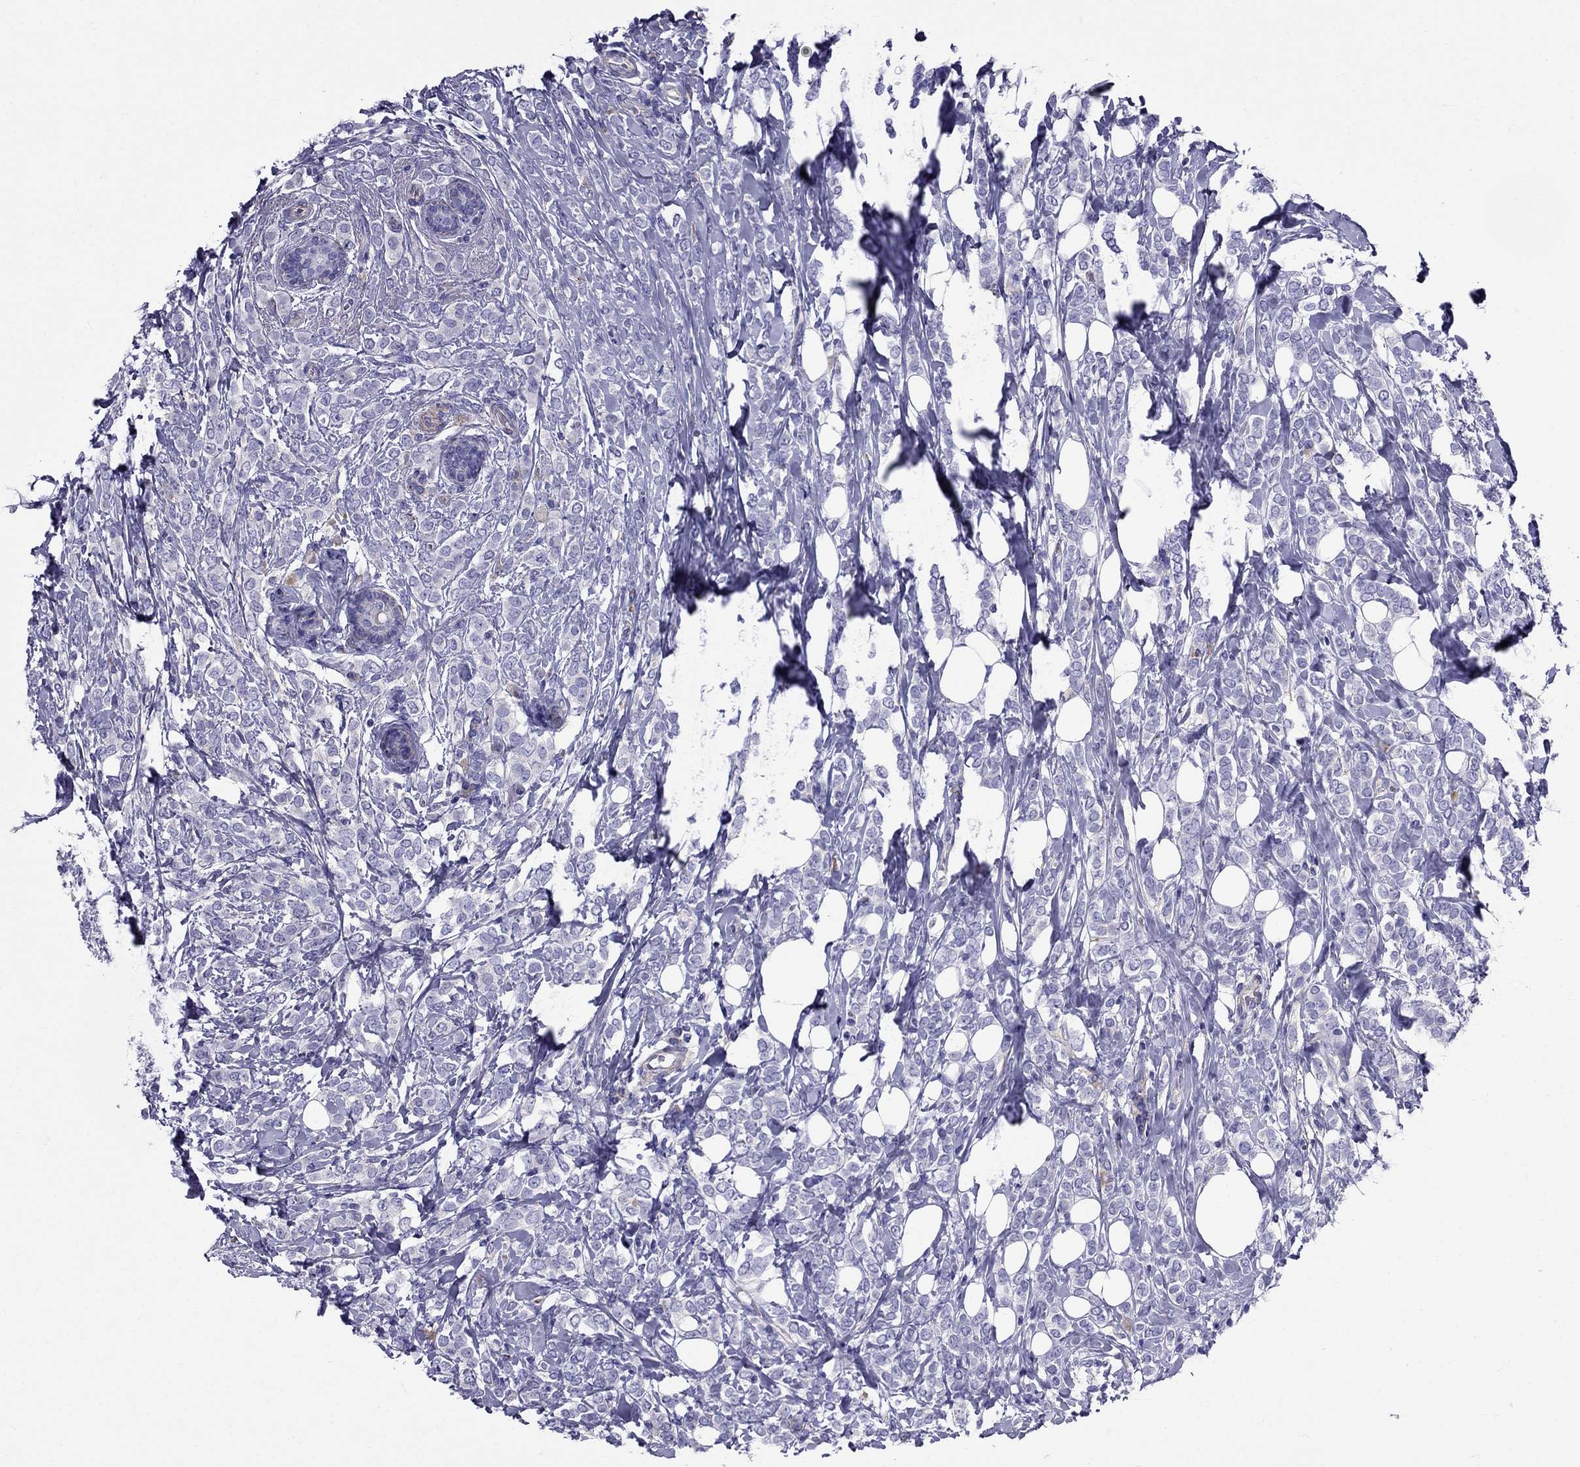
{"staining": {"intensity": "negative", "quantity": "none", "location": "none"}, "tissue": "breast cancer", "cell_type": "Tumor cells", "image_type": "cancer", "snomed": [{"axis": "morphology", "description": "Lobular carcinoma"}, {"axis": "topography", "description": "Breast"}], "caption": "An IHC photomicrograph of breast lobular carcinoma is shown. There is no staining in tumor cells of breast lobular carcinoma.", "gene": "GPR50", "patient": {"sex": "female", "age": 49}}